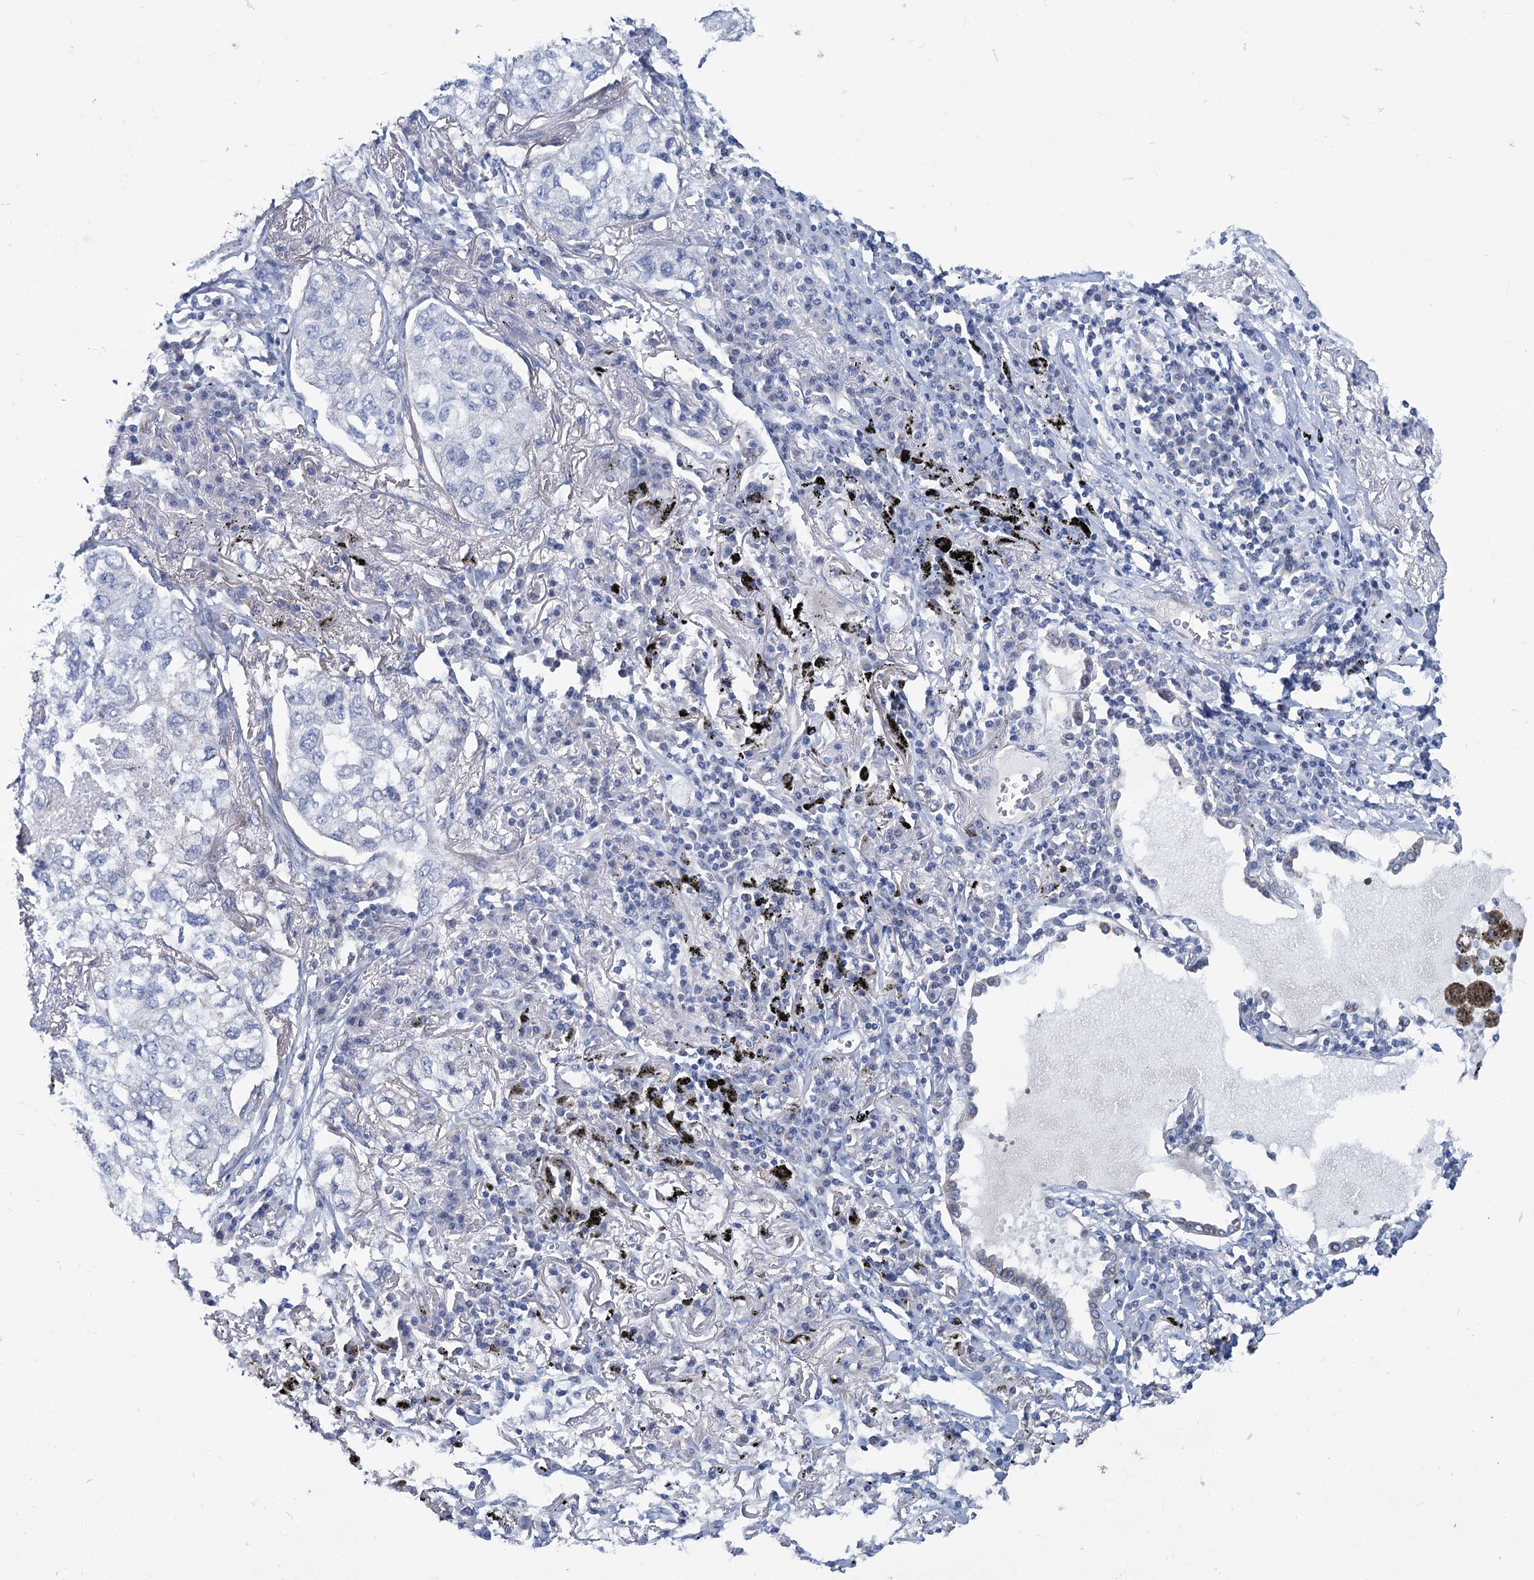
{"staining": {"intensity": "negative", "quantity": "none", "location": "none"}, "tissue": "lung cancer", "cell_type": "Tumor cells", "image_type": "cancer", "snomed": [{"axis": "morphology", "description": "Adenocarcinoma, NOS"}, {"axis": "topography", "description": "Lung"}], "caption": "IHC of human lung adenocarcinoma reveals no staining in tumor cells.", "gene": "CHDH", "patient": {"sex": "male", "age": 65}}